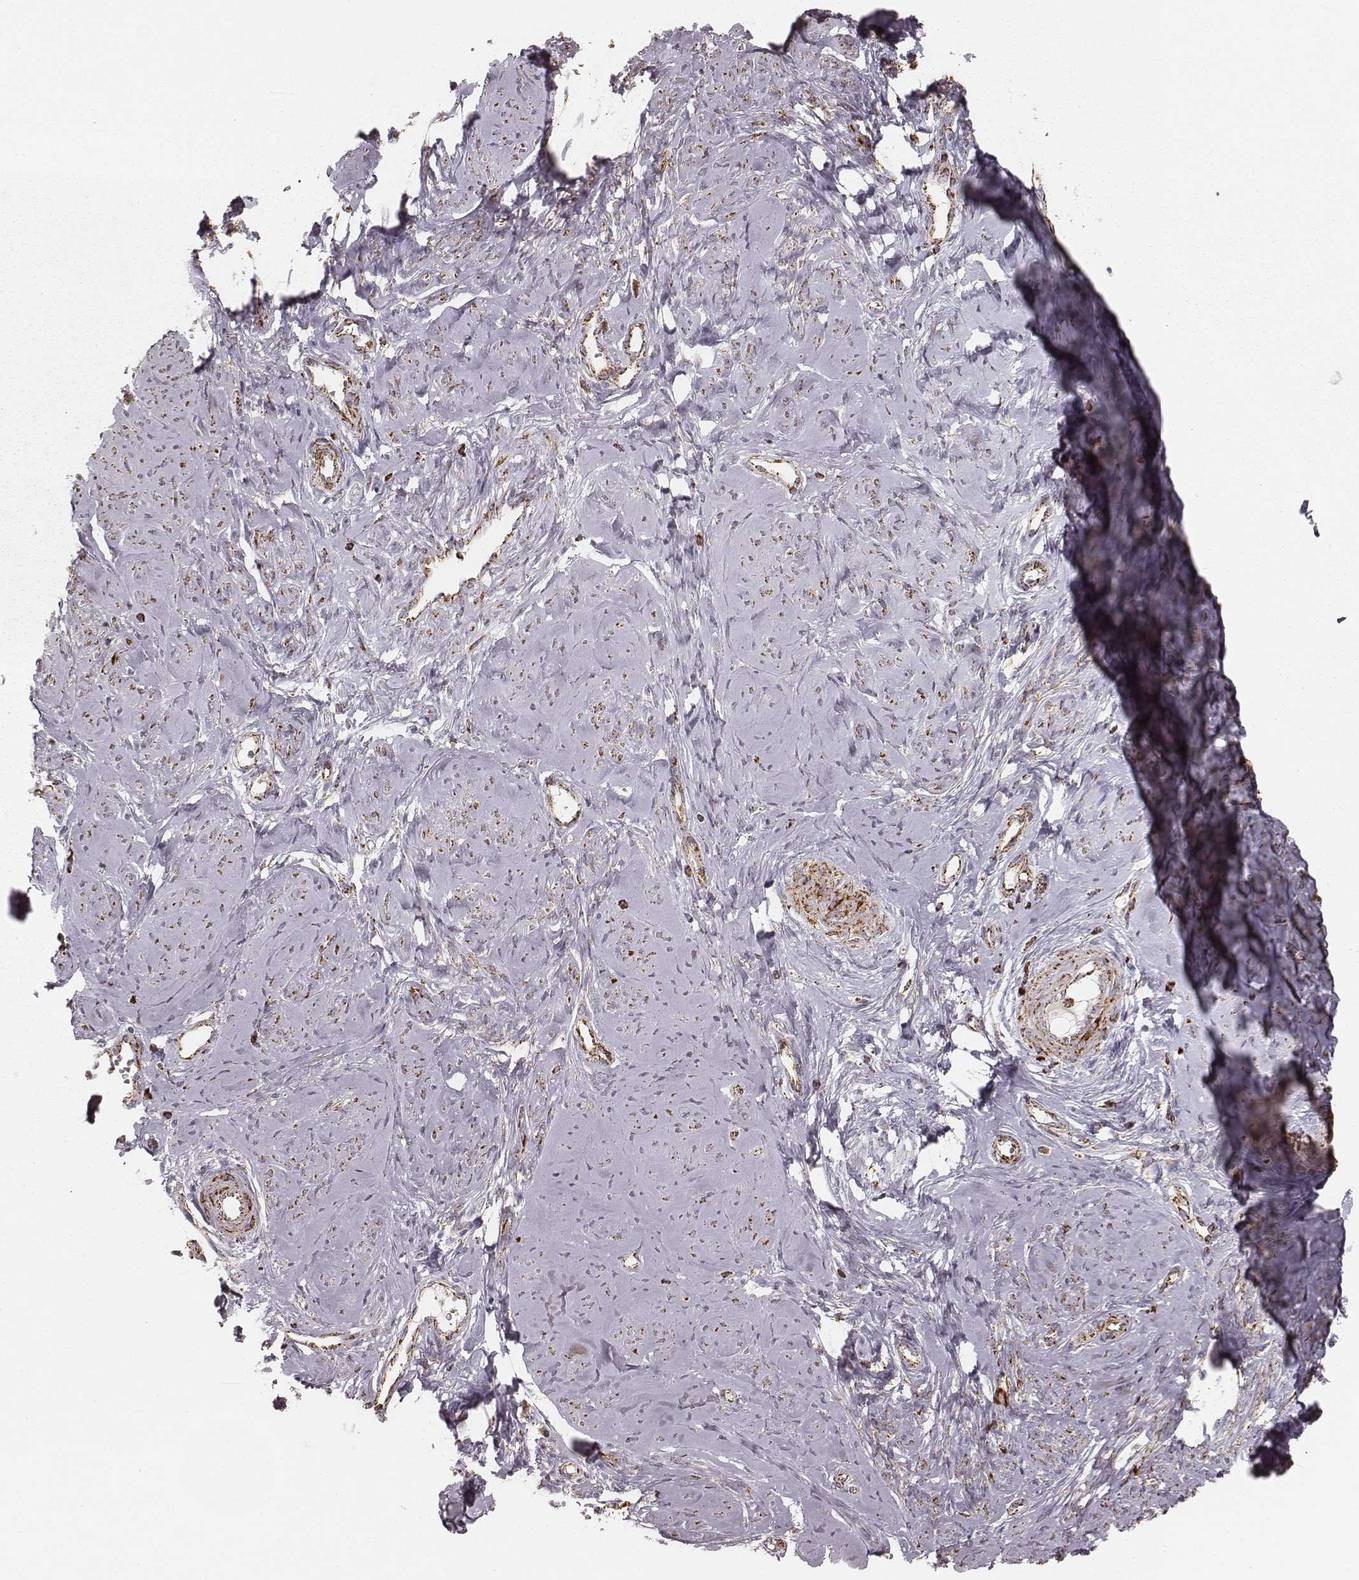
{"staining": {"intensity": "strong", "quantity": ">75%", "location": "cytoplasmic/membranous"}, "tissue": "smooth muscle", "cell_type": "Smooth muscle cells", "image_type": "normal", "snomed": [{"axis": "morphology", "description": "Normal tissue, NOS"}, {"axis": "topography", "description": "Smooth muscle"}], "caption": "Normal smooth muscle shows strong cytoplasmic/membranous positivity in about >75% of smooth muscle cells, visualized by immunohistochemistry. (DAB IHC with brightfield microscopy, high magnification).", "gene": "CS", "patient": {"sex": "female", "age": 48}}